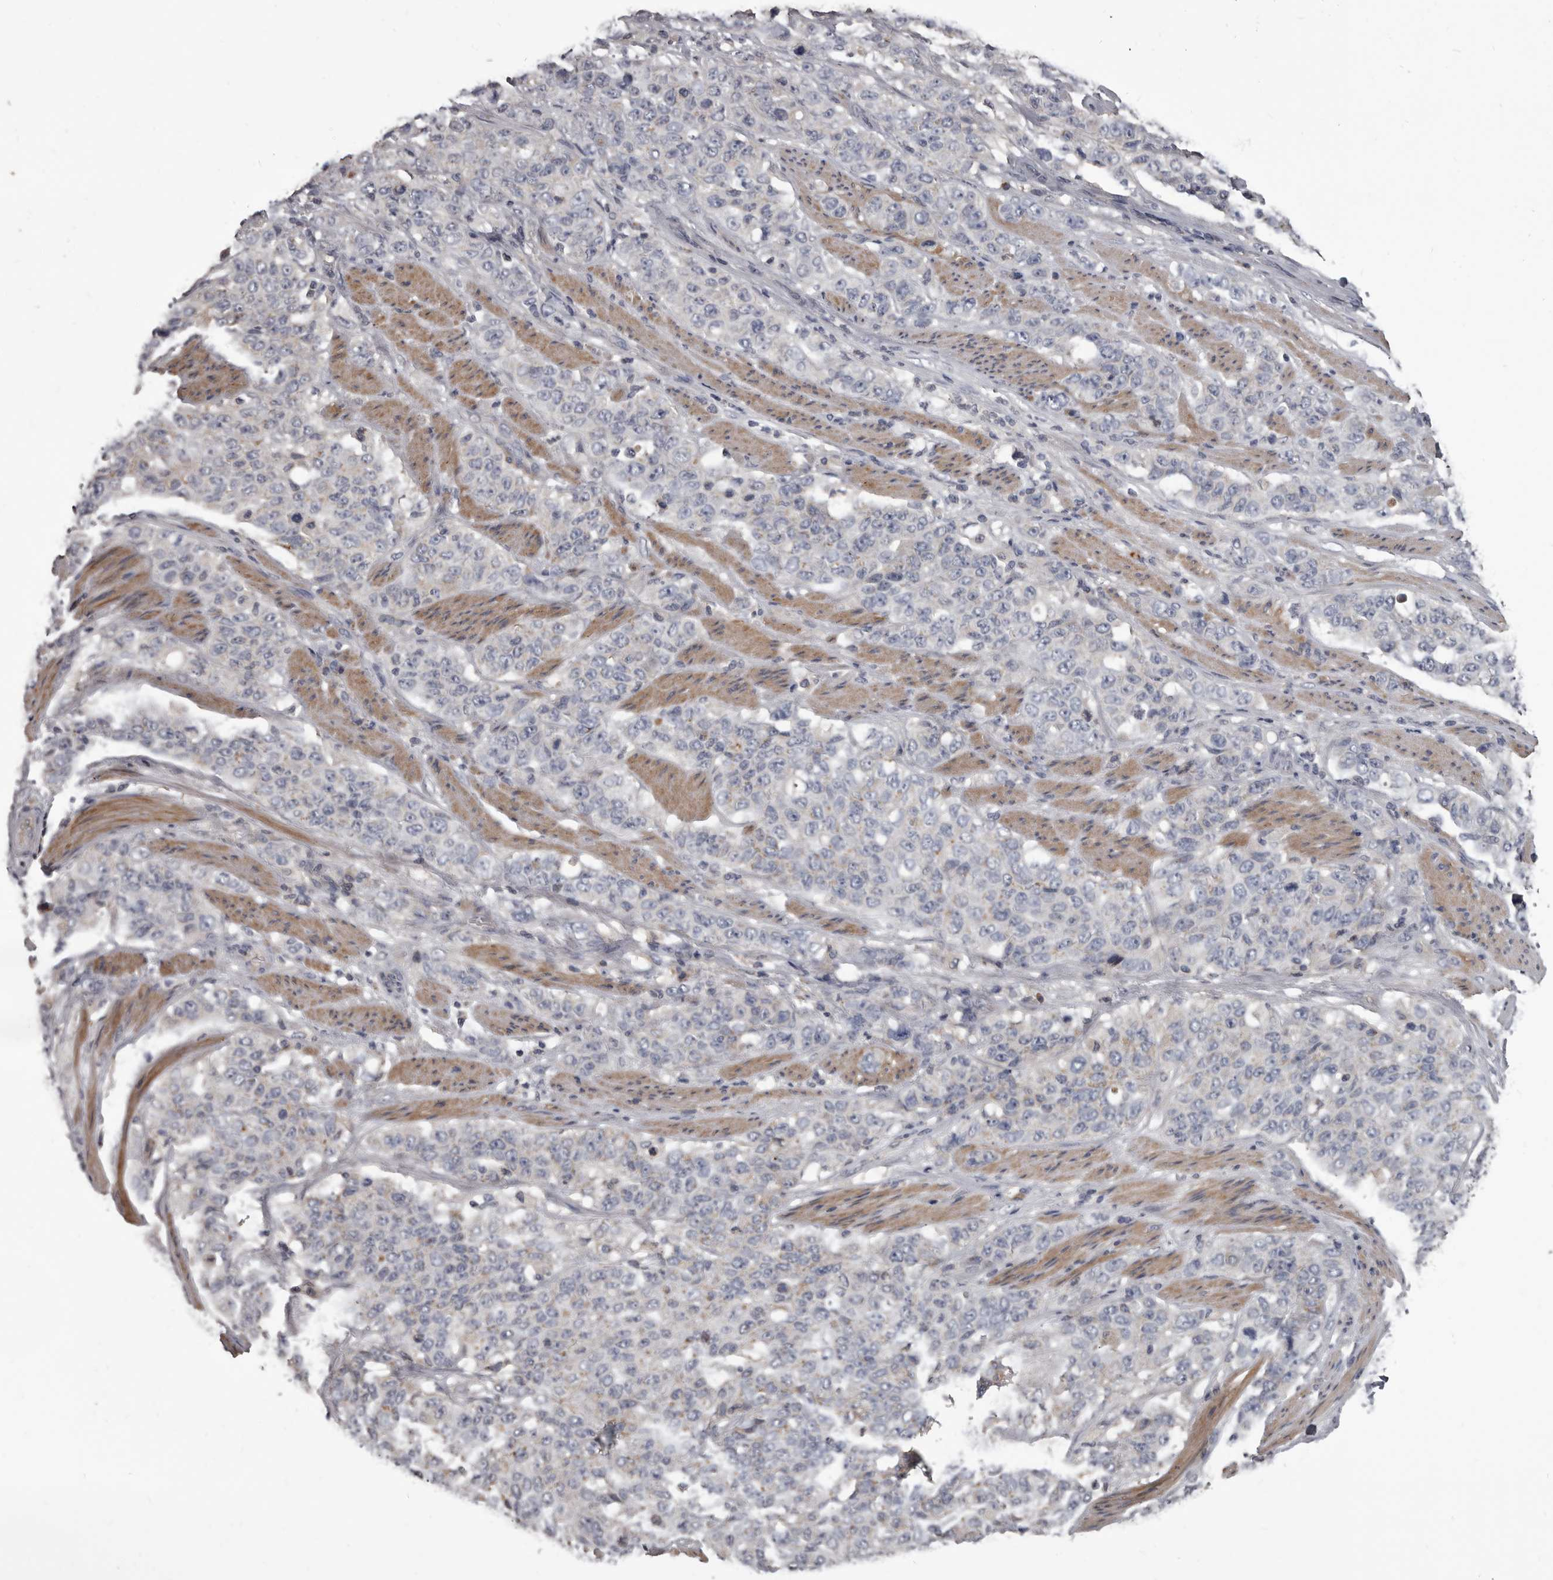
{"staining": {"intensity": "negative", "quantity": "none", "location": "none"}, "tissue": "stomach cancer", "cell_type": "Tumor cells", "image_type": "cancer", "snomed": [{"axis": "morphology", "description": "Adenocarcinoma, NOS"}, {"axis": "topography", "description": "Stomach"}], "caption": "A histopathology image of adenocarcinoma (stomach) stained for a protein reveals no brown staining in tumor cells. Brightfield microscopy of IHC stained with DAB (brown) and hematoxylin (blue), captured at high magnification.", "gene": "ALDH5A1", "patient": {"sex": "male", "age": 48}}